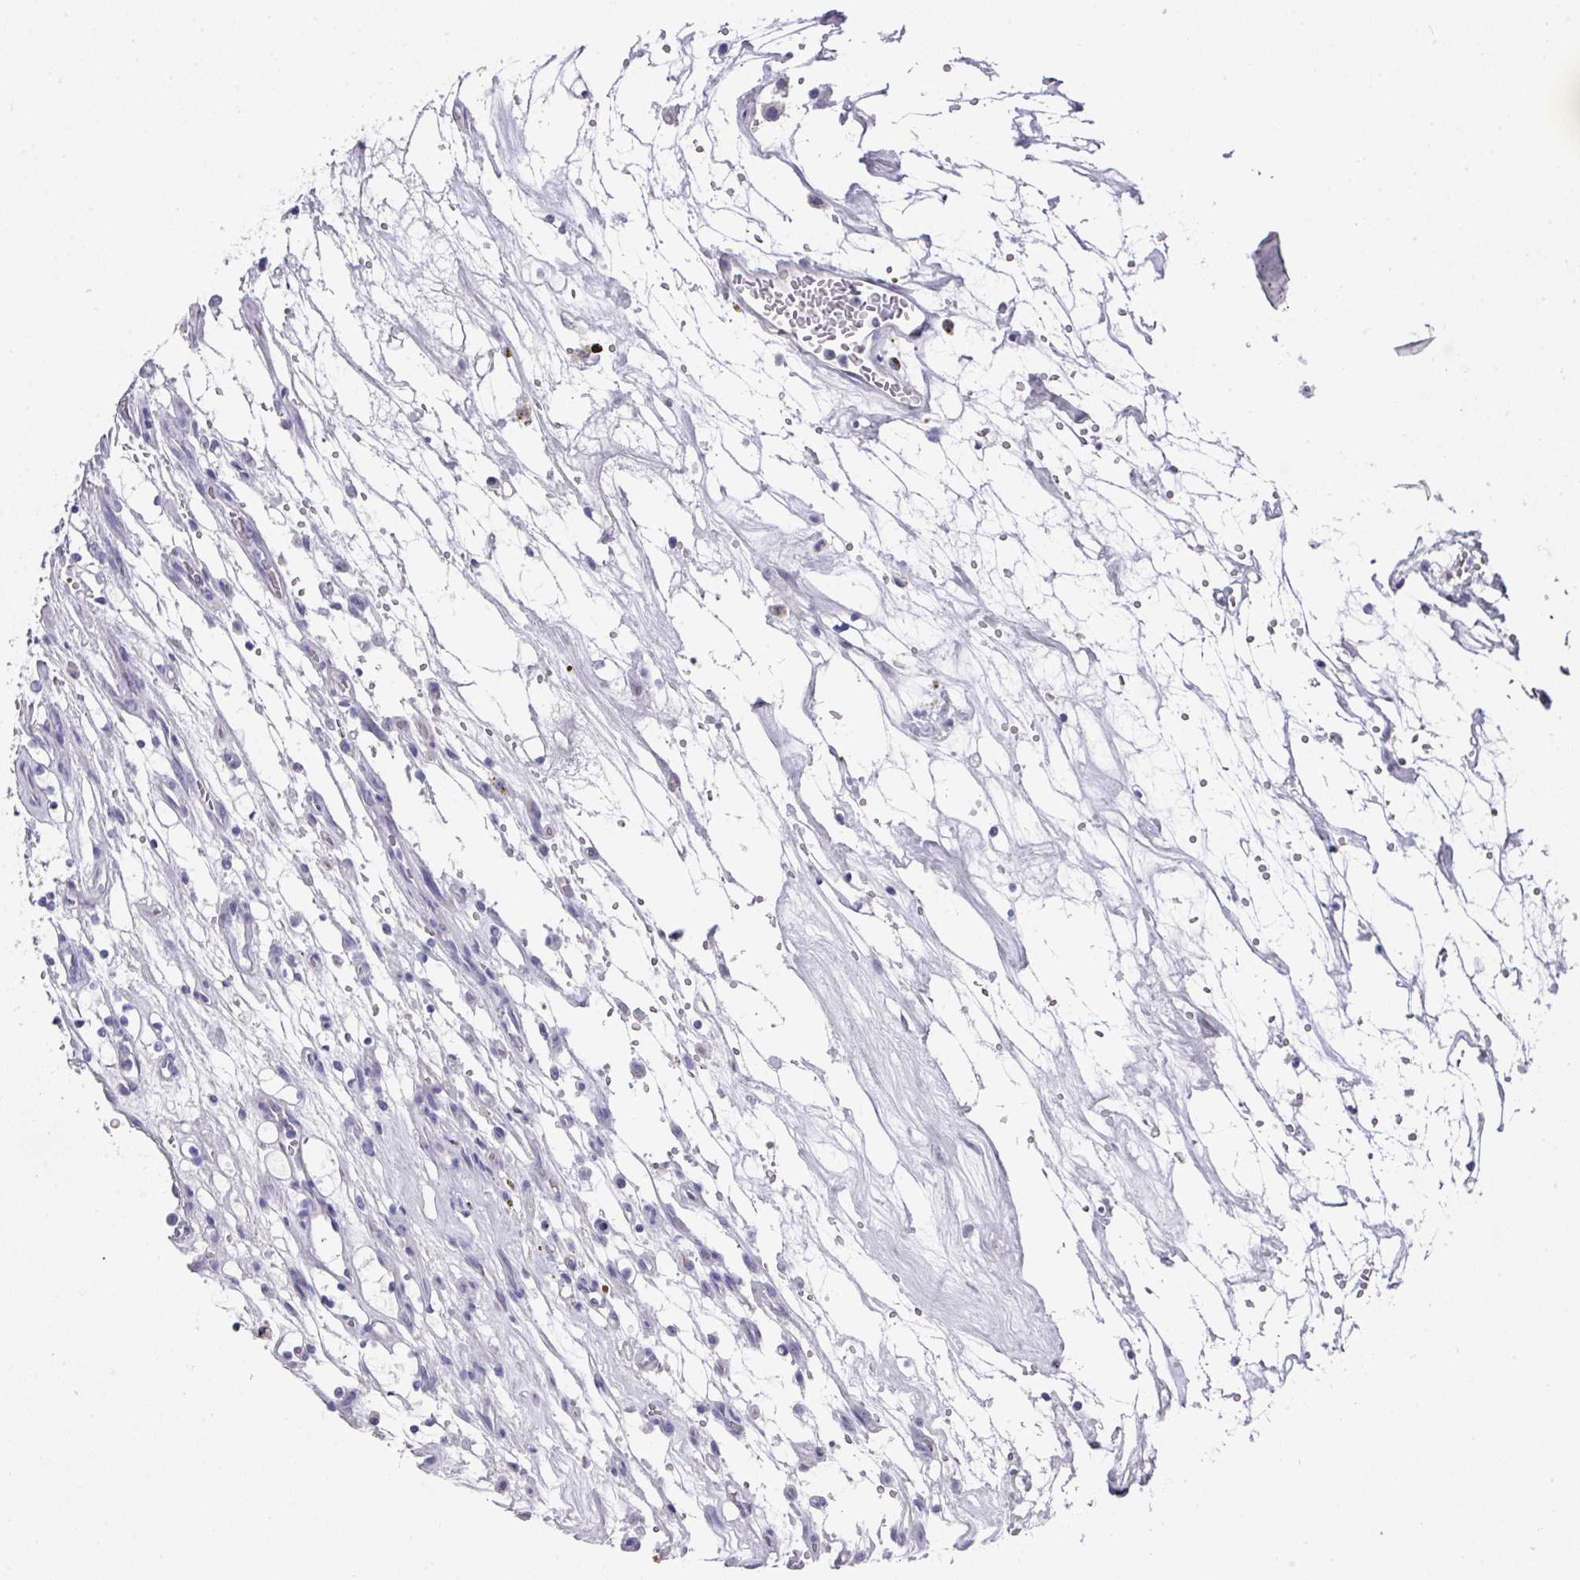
{"staining": {"intensity": "negative", "quantity": "none", "location": "none"}, "tissue": "renal cancer", "cell_type": "Tumor cells", "image_type": "cancer", "snomed": [{"axis": "morphology", "description": "Adenocarcinoma, NOS"}, {"axis": "topography", "description": "Kidney"}], "caption": "Renal cancer was stained to show a protein in brown. There is no significant positivity in tumor cells.", "gene": "DAZL", "patient": {"sex": "female", "age": 69}}